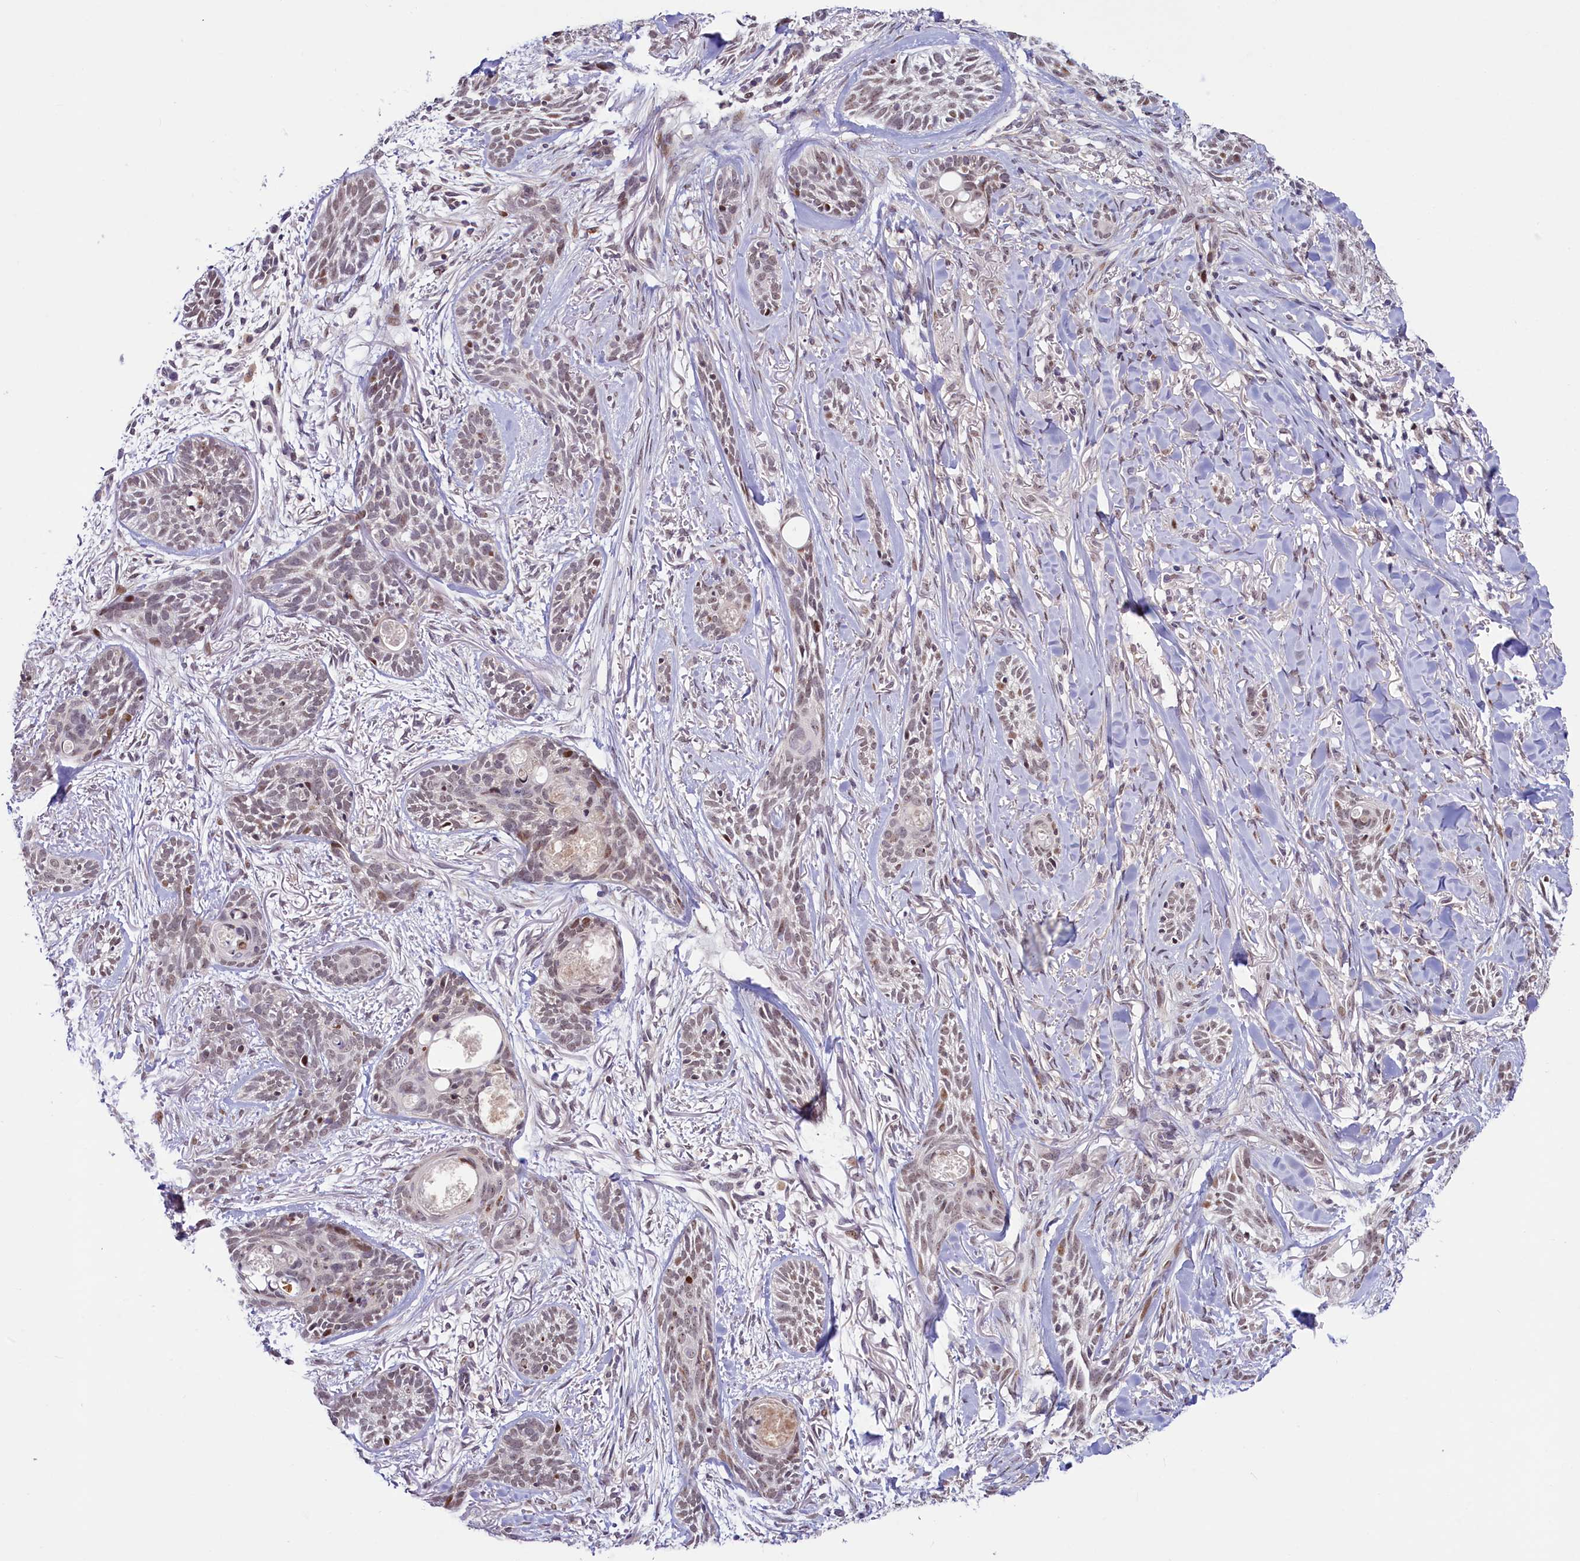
{"staining": {"intensity": "weak", "quantity": "25%-75%", "location": "nuclear"}, "tissue": "skin cancer", "cell_type": "Tumor cells", "image_type": "cancer", "snomed": [{"axis": "morphology", "description": "Basal cell carcinoma"}, {"axis": "topography", "description": "Skin"}], "caption": "Immunohistochemical staining of skin cancer (basal cell carcinoma) demonstrates low levels of weak nuclear positivity in about 25%-75% of tumor cells.", "gene": "ANKS3", "patient": {"sex": "female", "age": 59}}